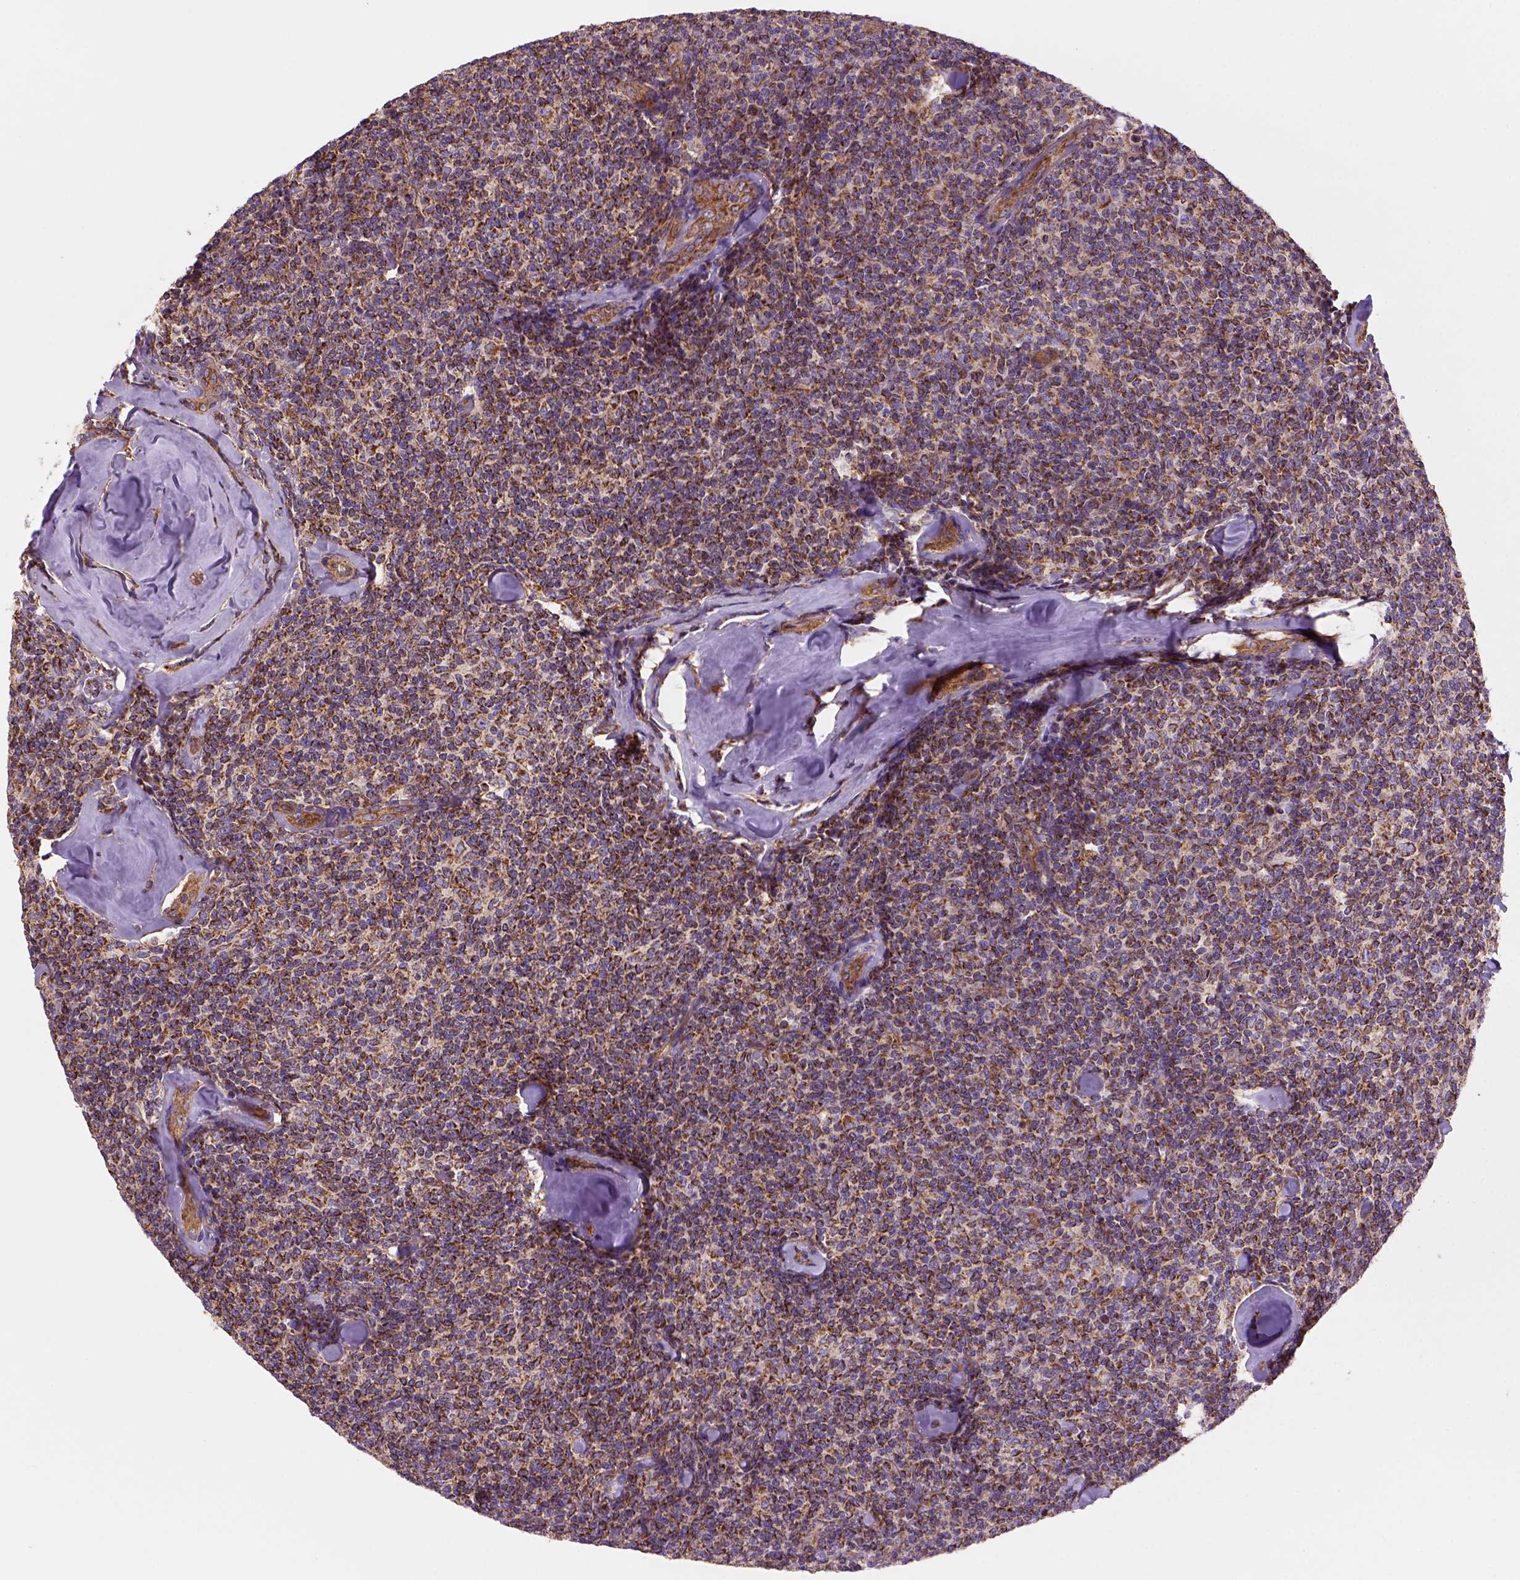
{"staining": {"intensity": "moderate", "quantity": "25%-75%", "location": "cytoplasmic/membranous"}, "tissue": "lymphoma", "cell_type": "Tumor cells", "image_type": "cancer", "snomed": [{"axis": "morphology", "description": "Malignant lymphoma, non-Hodgkin's type, Low grade"}, {"axis": "topography", "description": "Lymph node"}], "caption": "The immunohistochemical stain labels moderate cytoplasmic/membranous expression in tumor cells of lymphoma tissue.", "gene": "WARS2", "patient": {"sex": "female", "age": 56}}